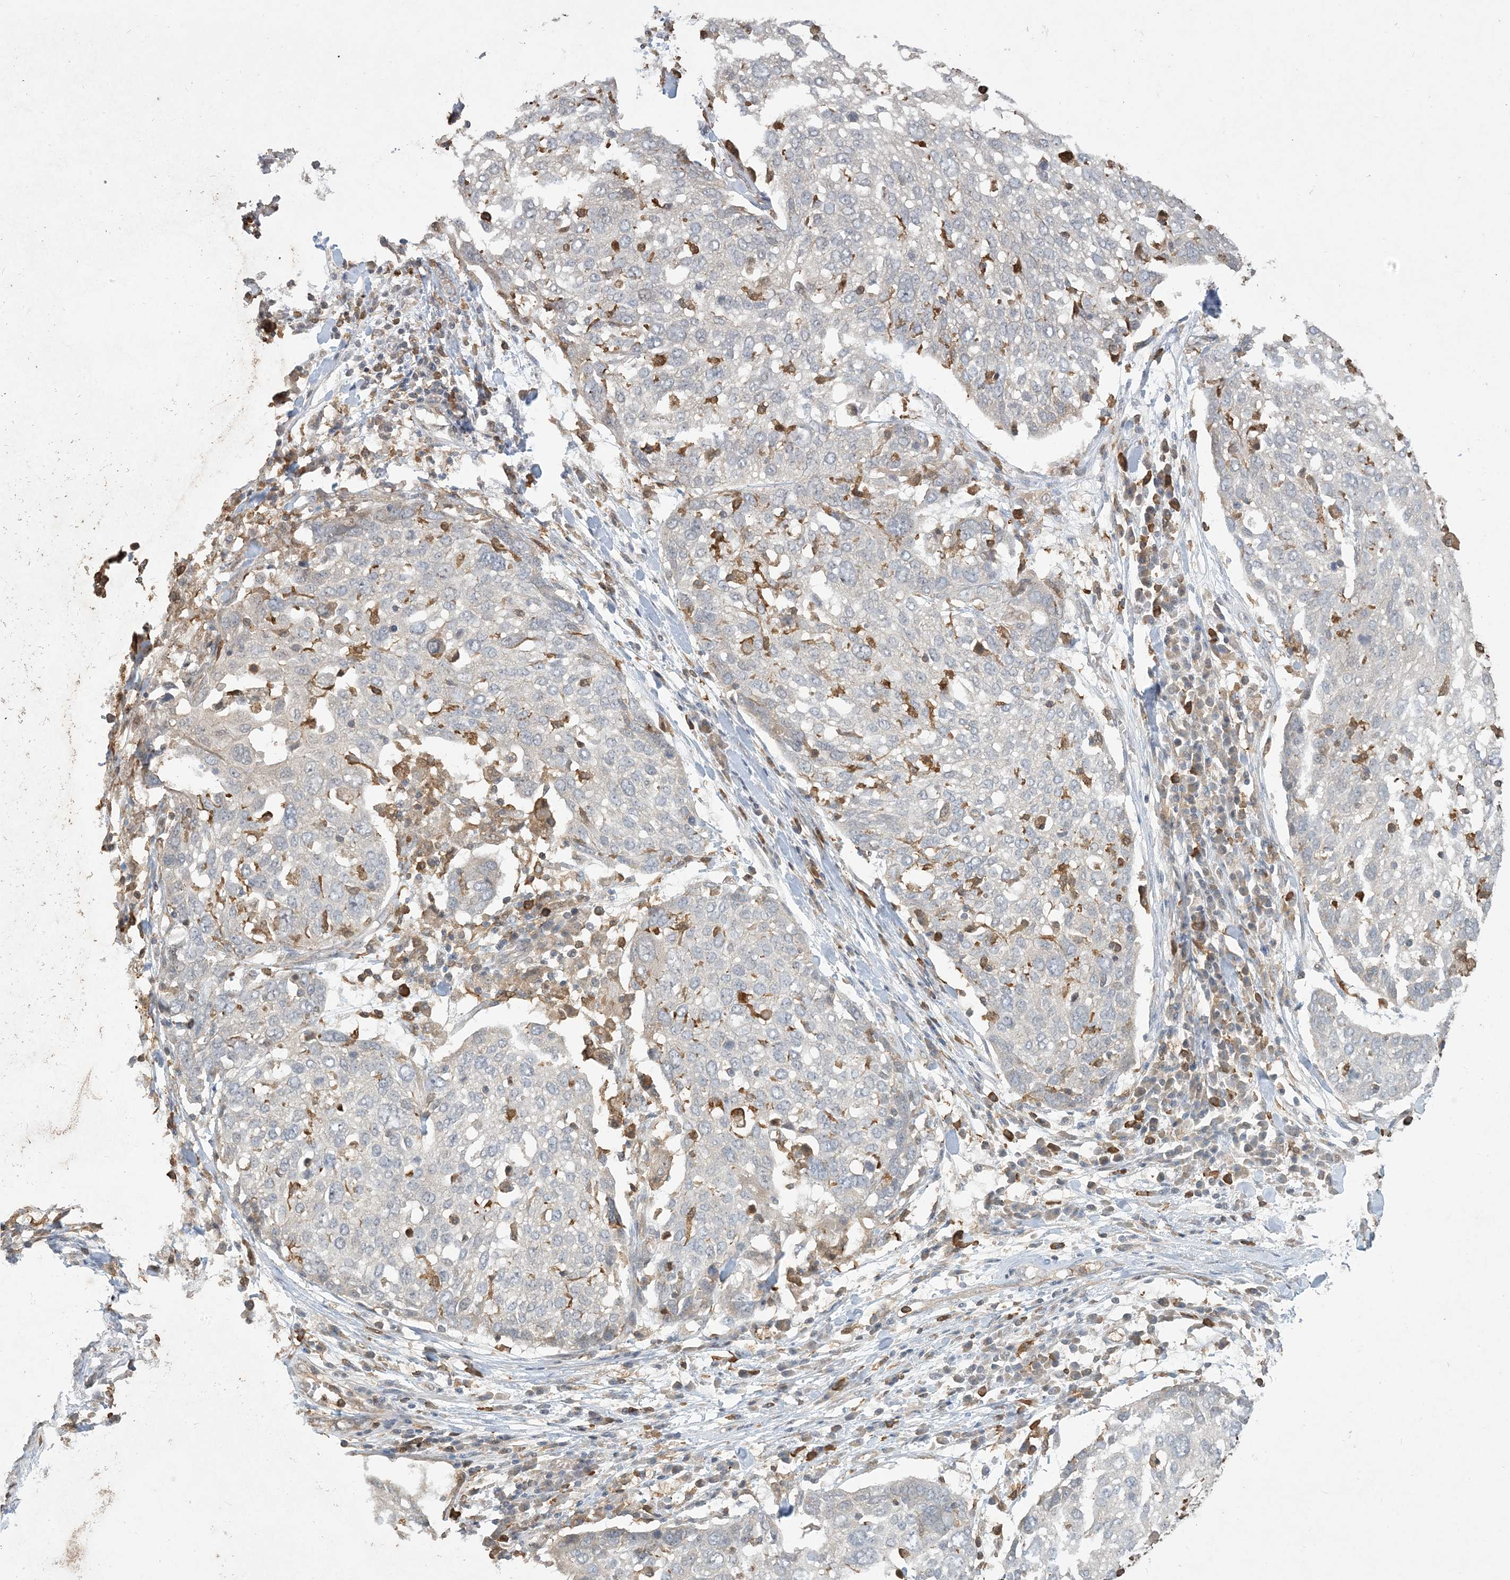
{"staining": {"intensity": "negative", "quantity": "none", "location": "none"}, "tissue": "lung cancer", "cell_type": "Tumor cells", "image_type": "cancer", "snomed": [{"axis": "morphology", "description": "Squamous cell carcinoma, NOS"}, {"axis": "topography", "description": "Lung"}], "caption": "Tumor cells are negative for brown protein staining in lung cancer.", "gene": "TMSB4X", "patient": {"sex": "male", "age": 65}}